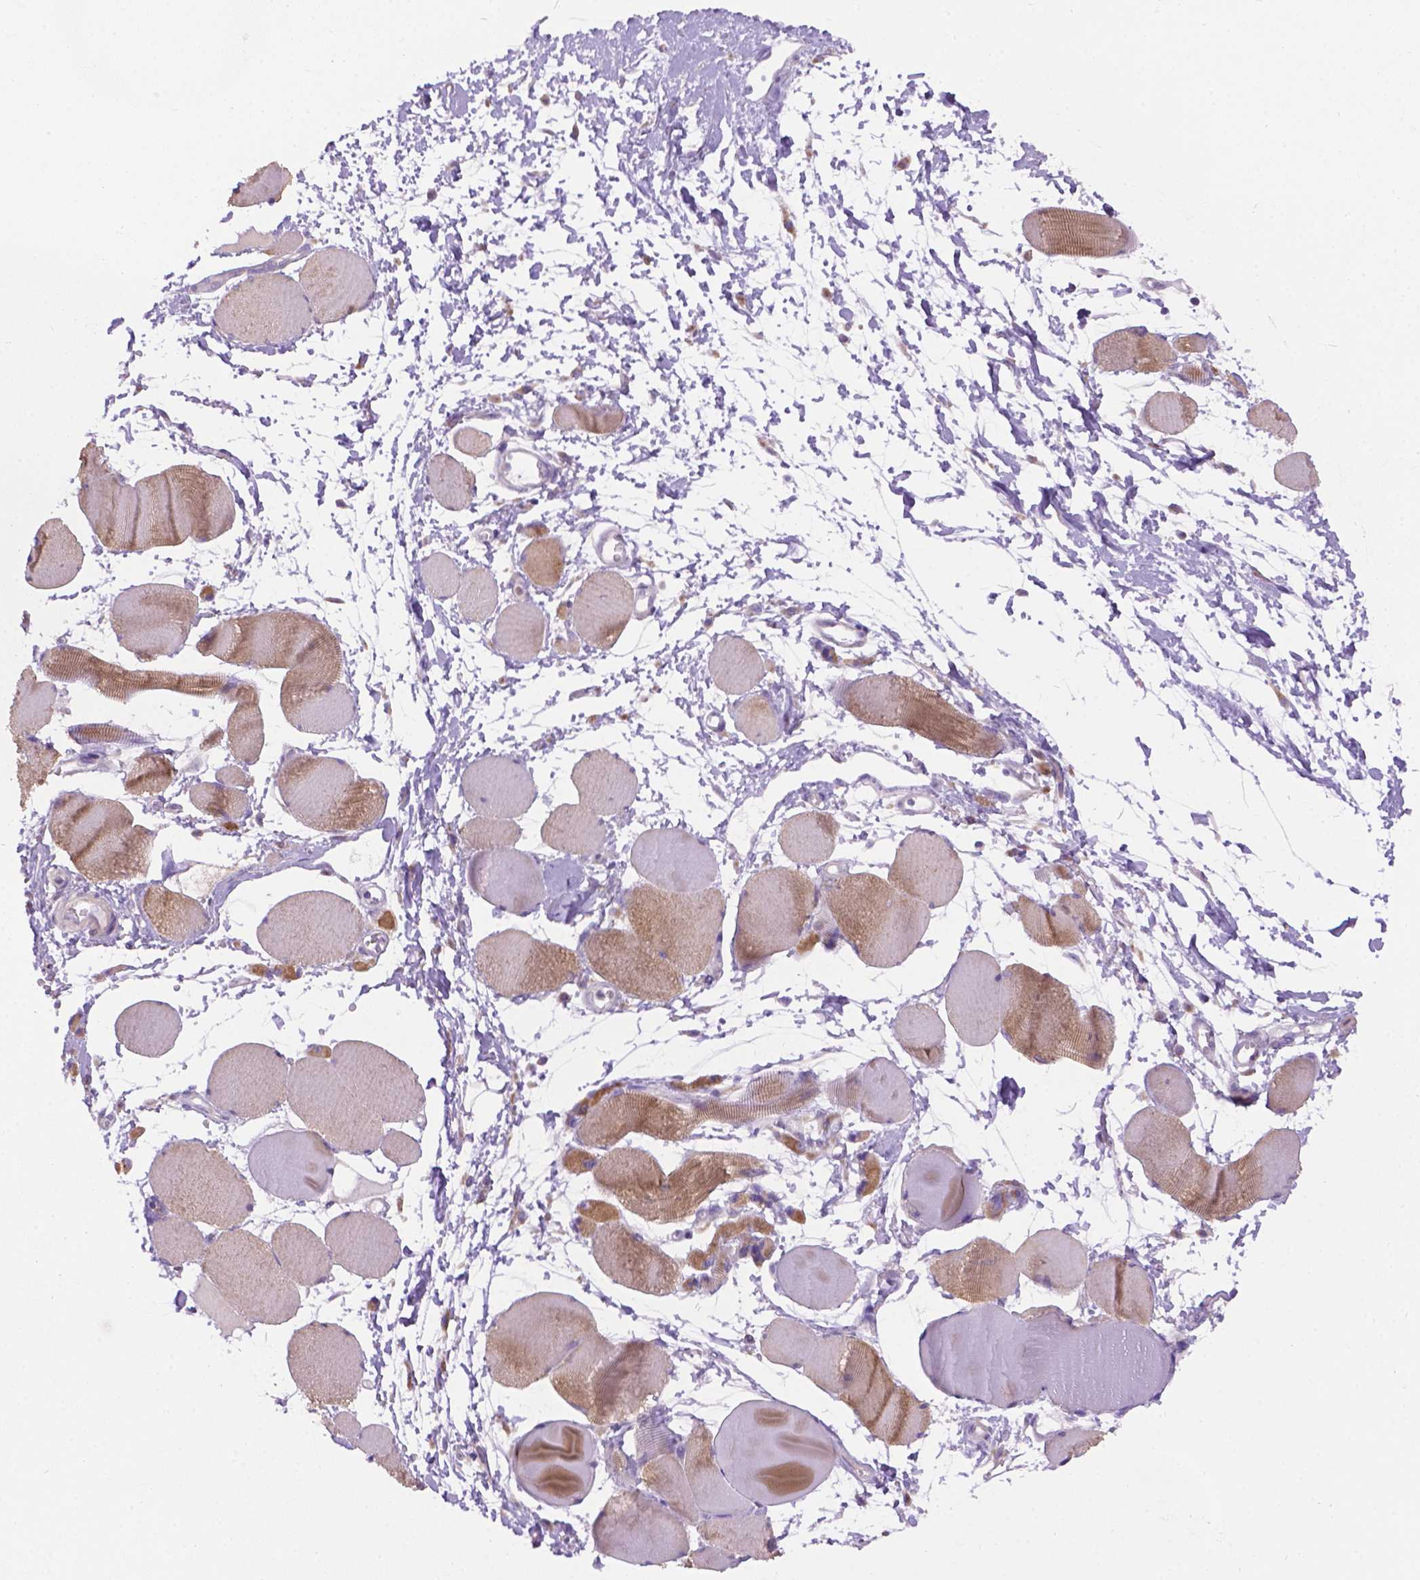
{"staining": {"intensity": "moderate", "quantity": "25%-75%", "location": "cytoplasmic/membranous"}, "tissue": "skeletal muscle", "cell_type": "Myocytes", "image_type": "normal", "snomed": [{"axis": "morphology", "description": "Normal tissue, NOS"}, {"axis": "topography", "description": "Skeletal muscle"}], "caption": "Immunohistochemistry (IHC) staining of benign skeletal muscle, which demonstrates medium levels of moderate cytoplasmic/membranous expression in about 25%-75% of myocytes indicating moderate cytoplasmic/membranous protein staining. The staining was performed using DAB (brown) for protein detection and nuclei were counterstained in hematoxylin (blue).", "gene": "CDH7", "patient": {"sex": "female", "age": 75}}